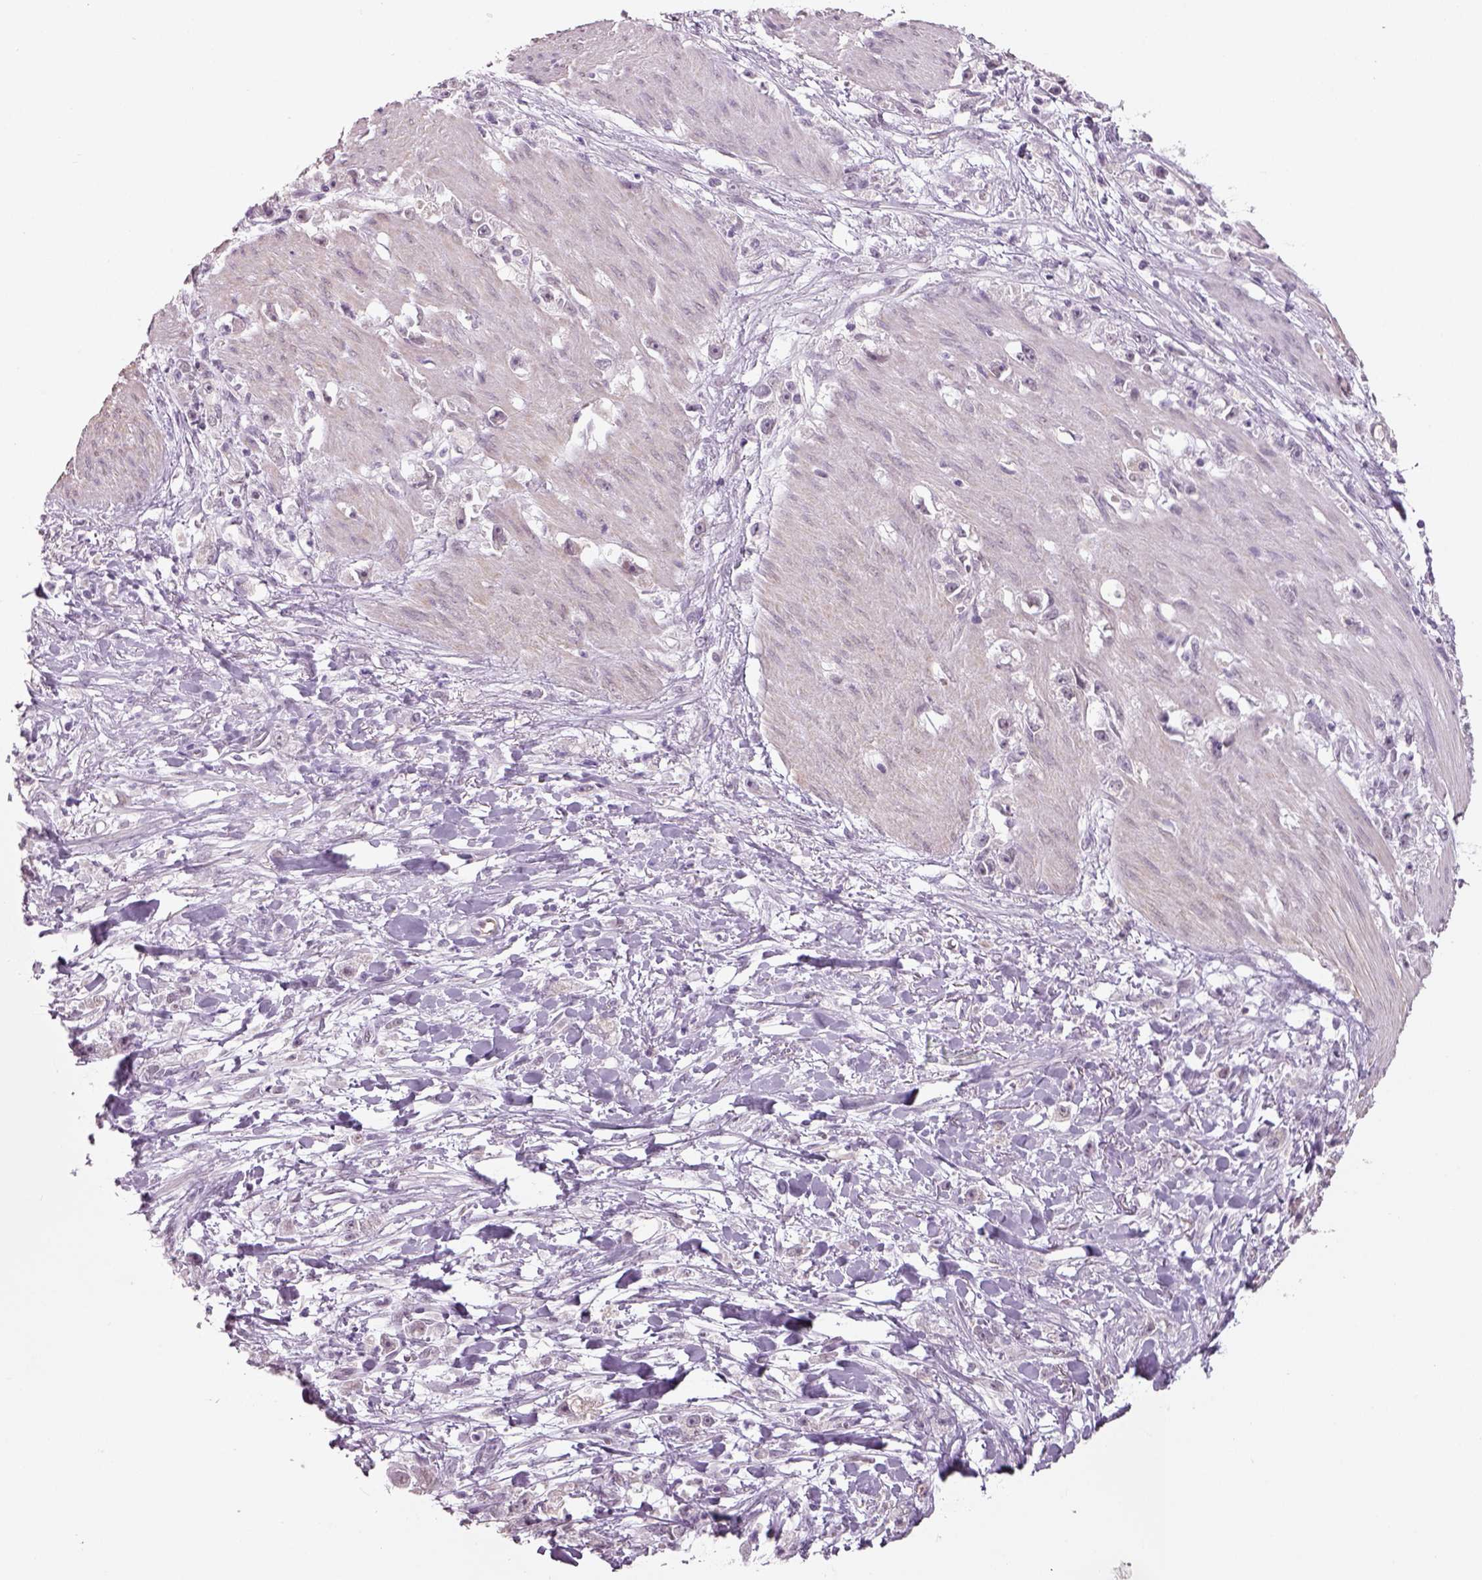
{"staining": {"intensity": "negative", "quantity": "none", "location": "none"}, "tissue": "stomach cancer", "cell_type": "Tumor cells", "image_type": "cancer", "snomed": [{"axis": "morphology", "description": "Adenocarcinoma, NOS"}, {"axis": "topography", "description": "Stomach"}], "caption": "Tumor cells are negative for protein expression in human stomach adenocarcinoma.", "gene": "NAT8", "patient": {"sex": "female", "age": 59}}